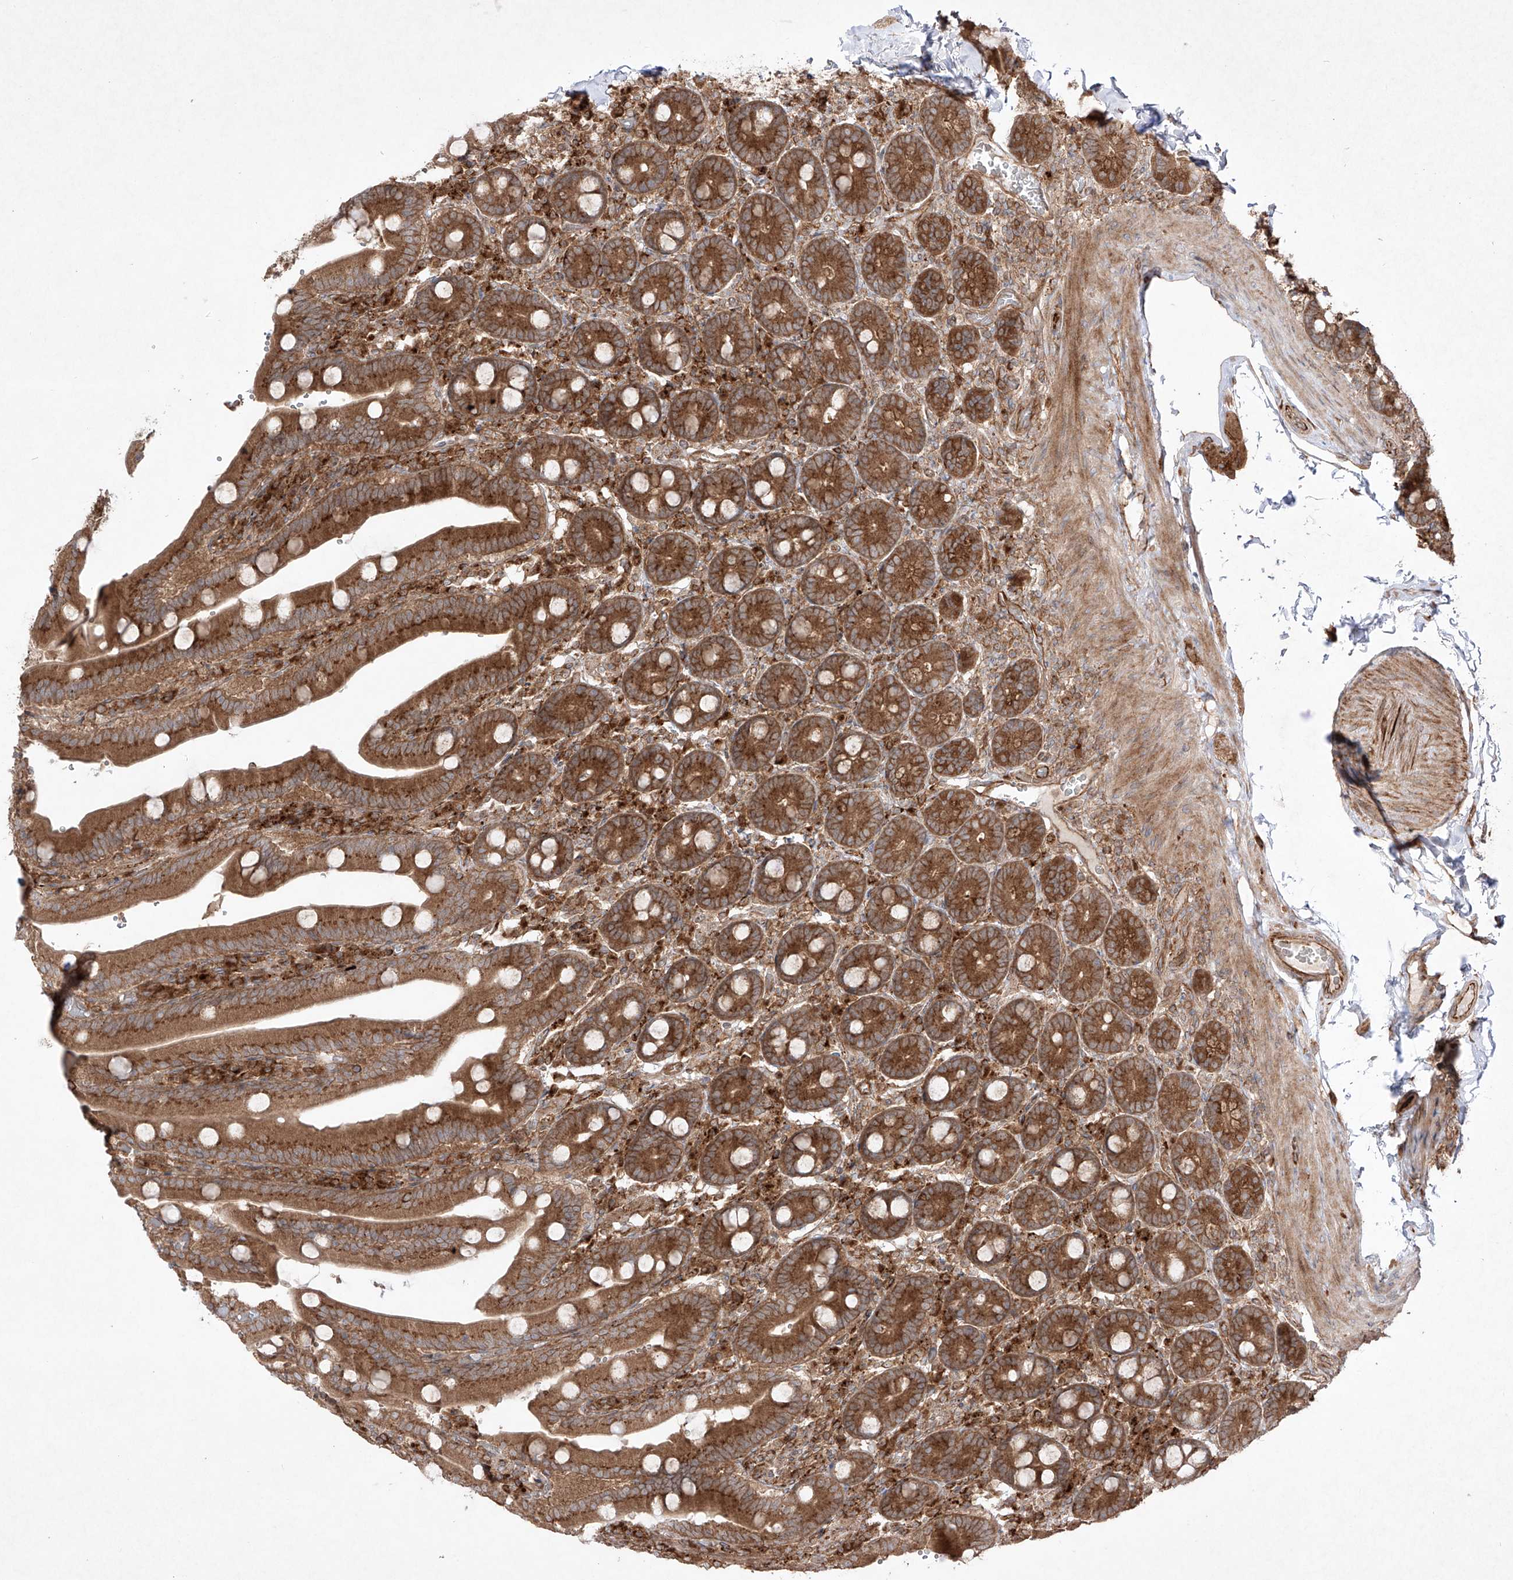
{"staining": {"intensity": "strong", "quantity": ">75%", "location": "cytoplasmic/membranous"}, "tissue": "duodenum", "cell_type": "Glandular cells", "image_type": "normal", "snomed": [{"axis": "morphology", "description": "Normal tissue, NOS"}, {"axis": "topography", "description": "Duodenum"}], "caption": "Protein staining of unremarkable duodenum shows strong cytoplasmic/membranous positivity in approximately >75% of glandular cells.", "gene": "YKT6", "patient": {"sex": "female", "age": 62}}